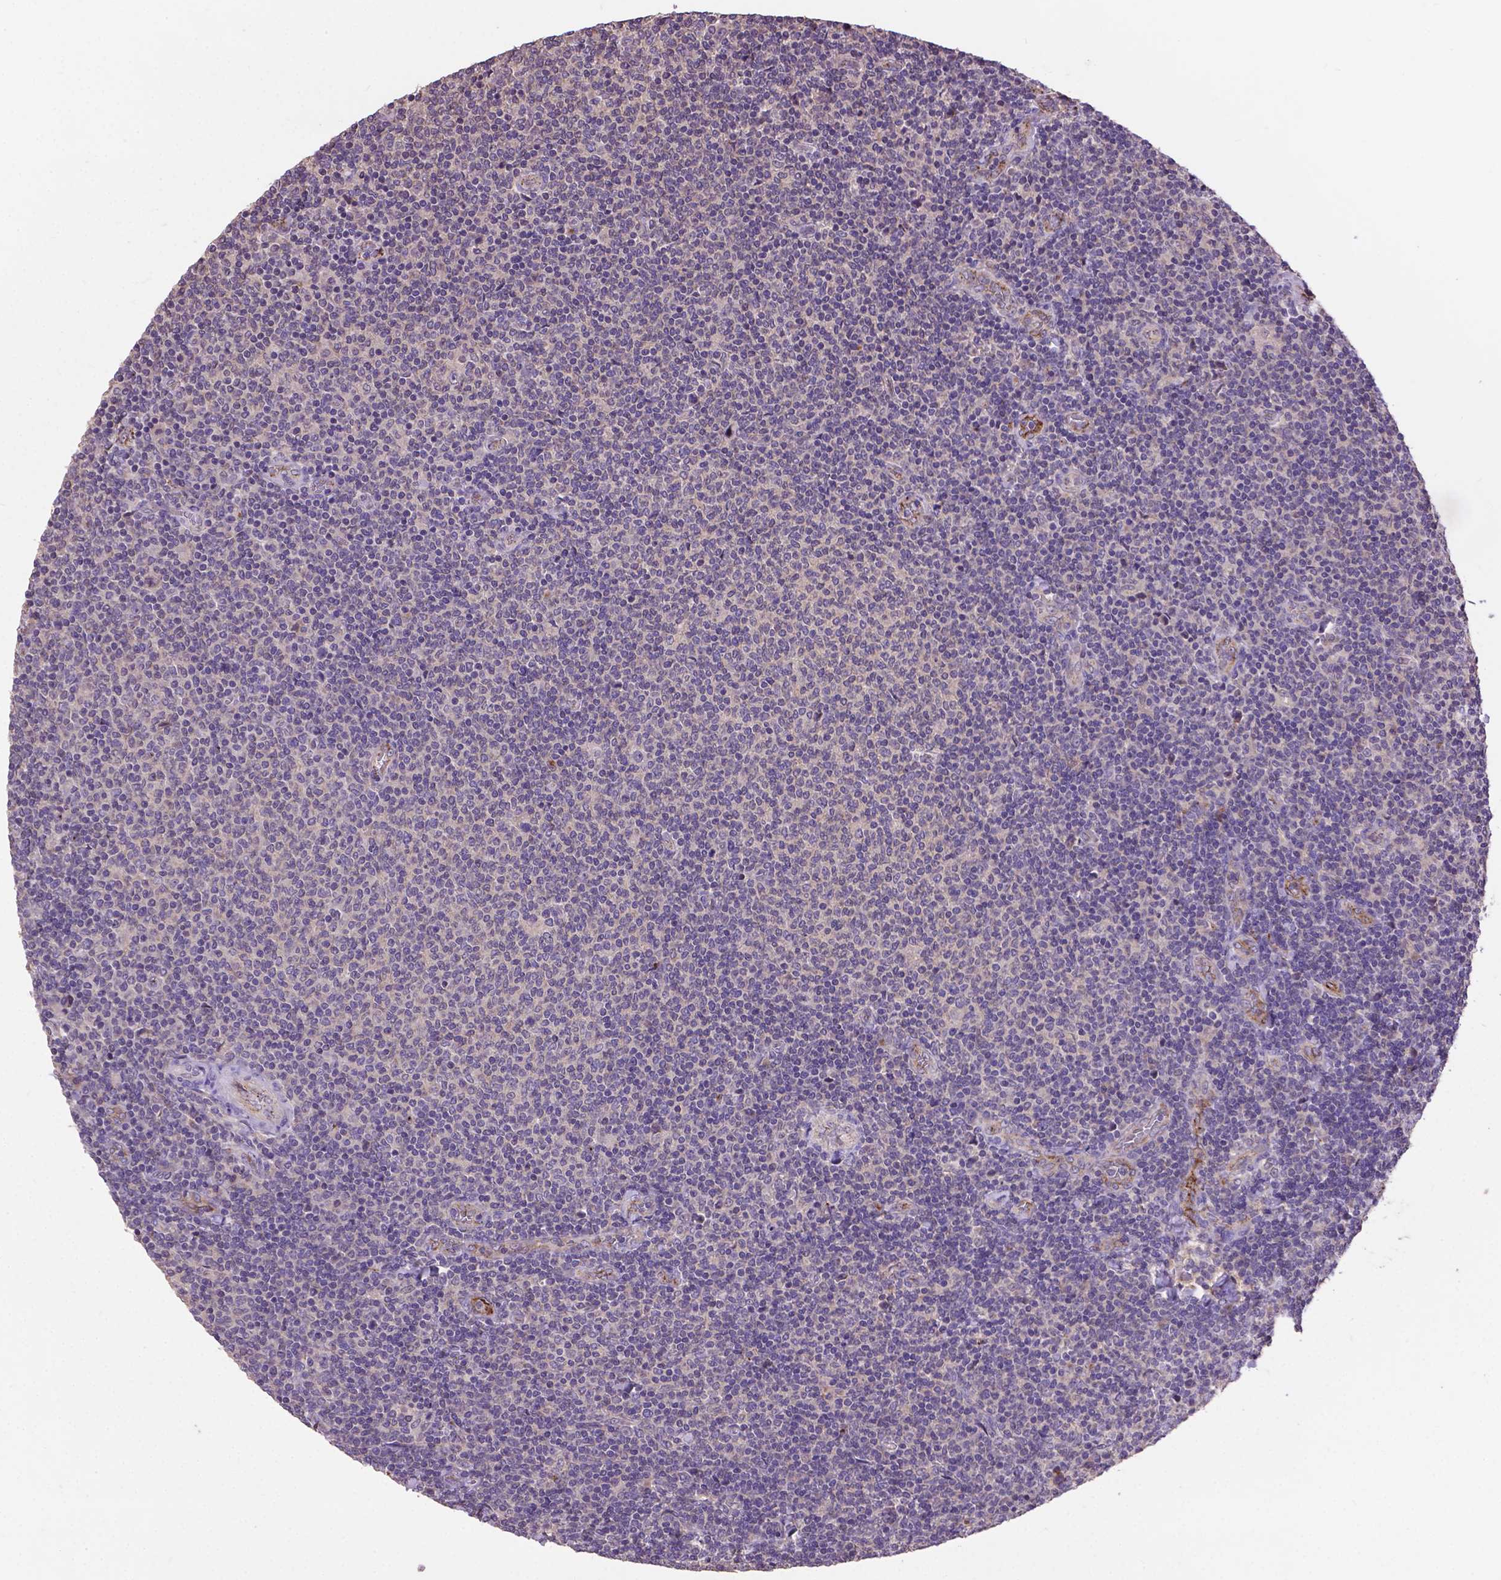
{"staining": {"intensity": "negative", "quantity": "none", "location": "none"}, "tissue": "lymphoma", "cell_type": "Tumor cells", "image_type": "cancer", "snomed": [{"axis": "morphology", "description": "Malignant lymphoma, non-Hodgkin's type, Low grade"}, {"axis": "topography", "description": "Lymph node"}], "caption": "Histopathology image shows no protein positivity in tumor cells of low-grade malignant lymphoma, non-Hodgkin's type tissue.", "gene": "ZNF337", "patient": {"sex": "male", "age": 52}}